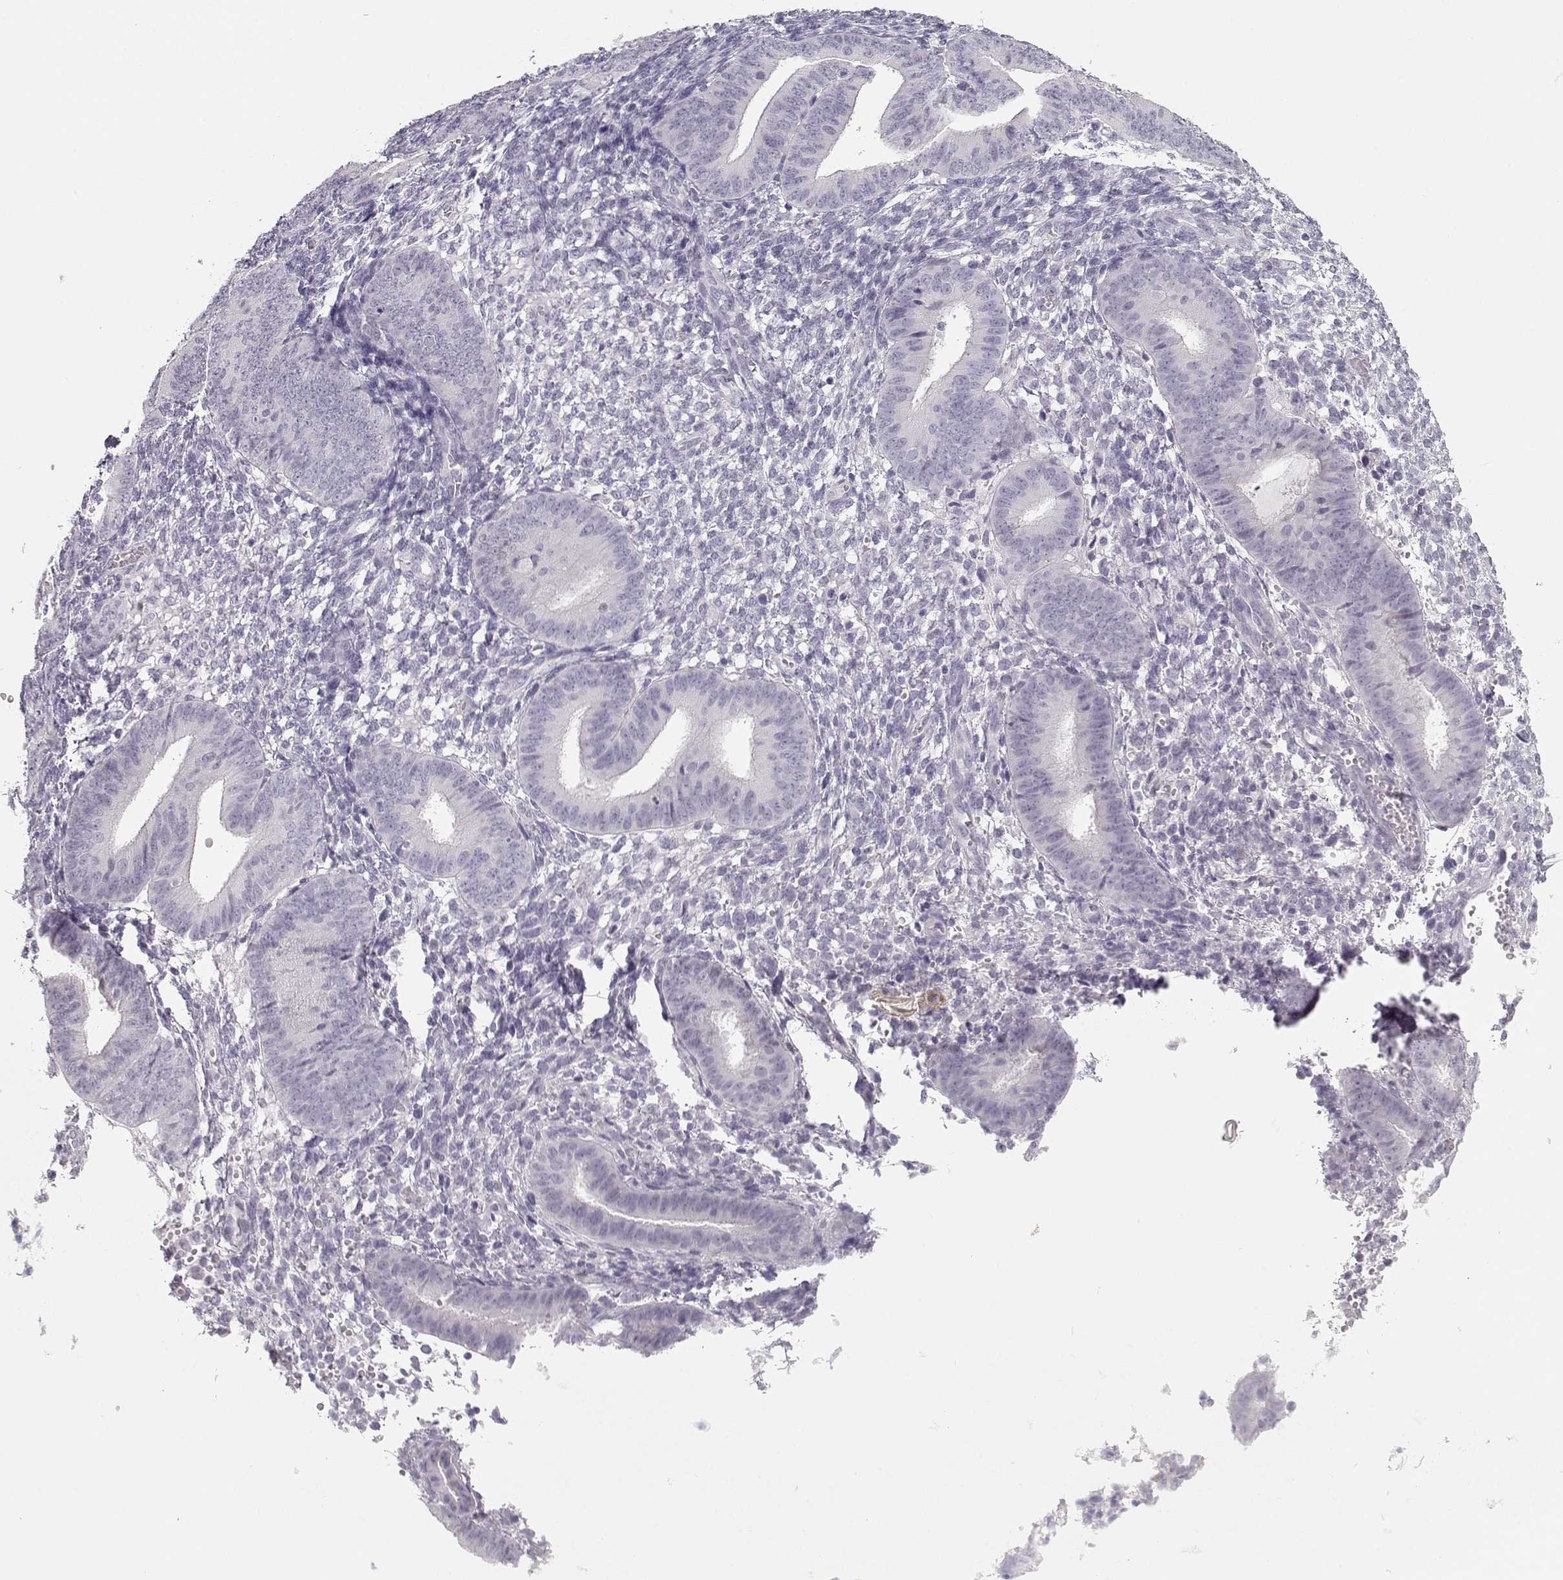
{"staining": {"intensity": "negative", "quantity": "none", "location": "none"}, "tissue": "endometrium", "cell_type": "Cells in endometrial stroma", "image_type": "normal", "snomed": [{"axis": "morphology", "description": "Normal tissue, NOS"}, {"axis": "topography", "description": "Endometrium"}], "caption": "Cells in endometrial stroma are negative for brown protein staining in benign endometrium. Brightfield microscopy of IHC stained with DAB (3,3'-diaminobenzidine) (brown) and hematoxylin (blue), captured at high magnification.", "gene": "NUTM1", "patient": {"sex": "female", "age": 39}}